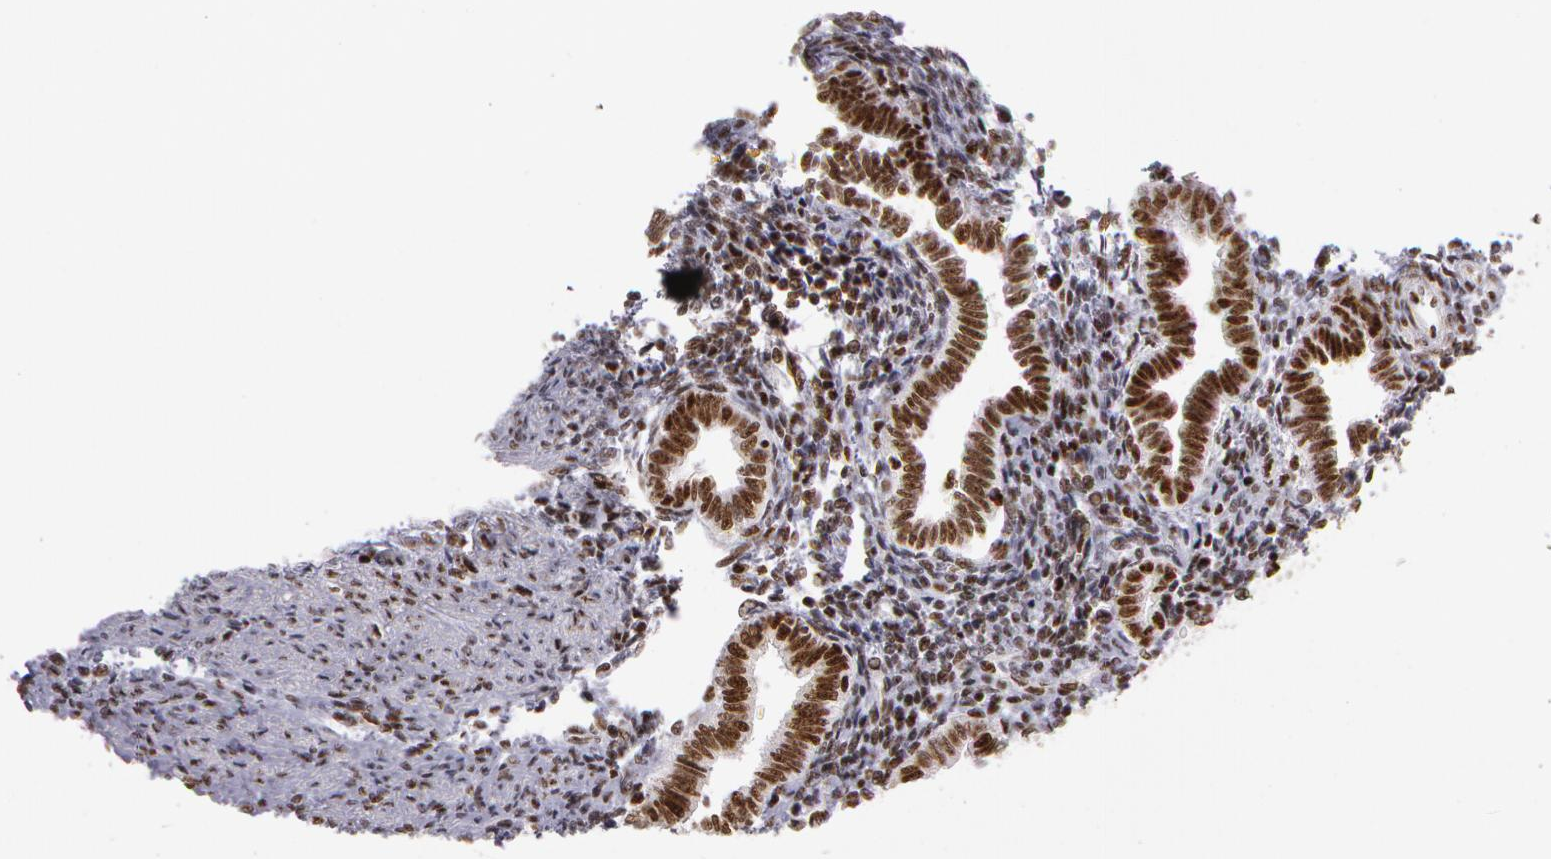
{"staining": {"intensity": "moderate", "quantity": ">75%", "location": "nuclear"}, "tissue": "endometrium", "cell_type": "Cells in endometrial stroma", "image_type": "normal", "snomed": [{"axis": "morphology", "description": "Normal tissue, NOS"}, {"axis": "topography", "description": "Endometrium"}], "caption": "An image of endometrium stained for a protein shows moderate nuclear brown staining in cells in endometrial stroma. The staining is performed using DAB brown chromogen to label protein expression. The nuclei are counter-stained blue using hematoxylin.", "gene": "PNN", "patient": {"sex": "female", "age": 36}}